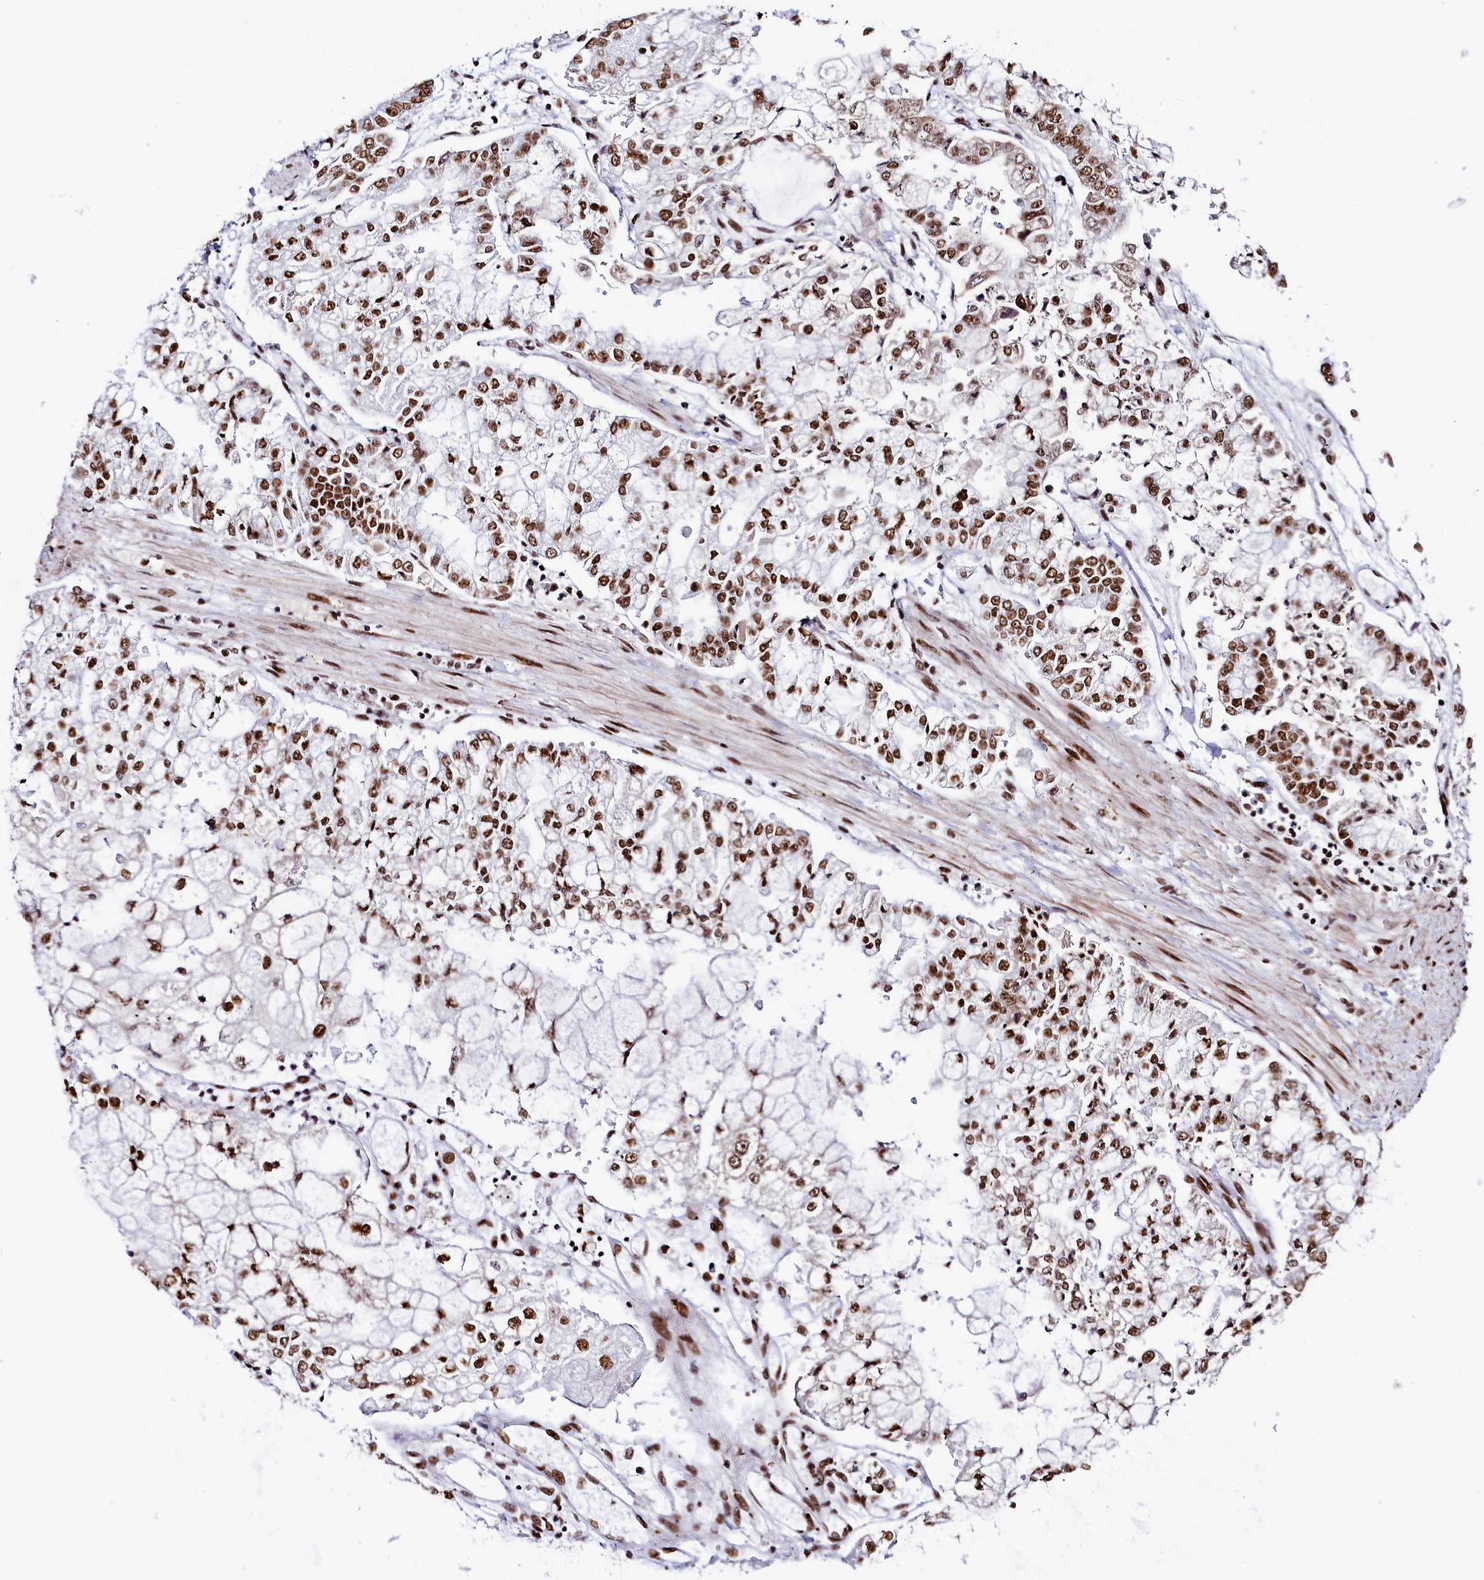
{"staining": {"intensity": "strong", "quantity": ">75%", "location": "nuclear"}, "tissue": "stomach cancer", "cell_type": "Tumor cells", "image_type": "cancer", "snomed": [{"axis": "morphology", "description": "Adenocarcinoma, NOS"}, {"axis": "topography", "description": "Stomach"}], "caption": "Protein analysis of adenocarcinoma (stomach) tissue reveals strong nuclear positivity in about >75% of tumor cells. (DAB (3,3'-diaminobenzidine) IHC, brown staining for protein, blue staining for nuclei).", "gene": "SNRNP70", "patient": {"sex": "male", "age": 76}}